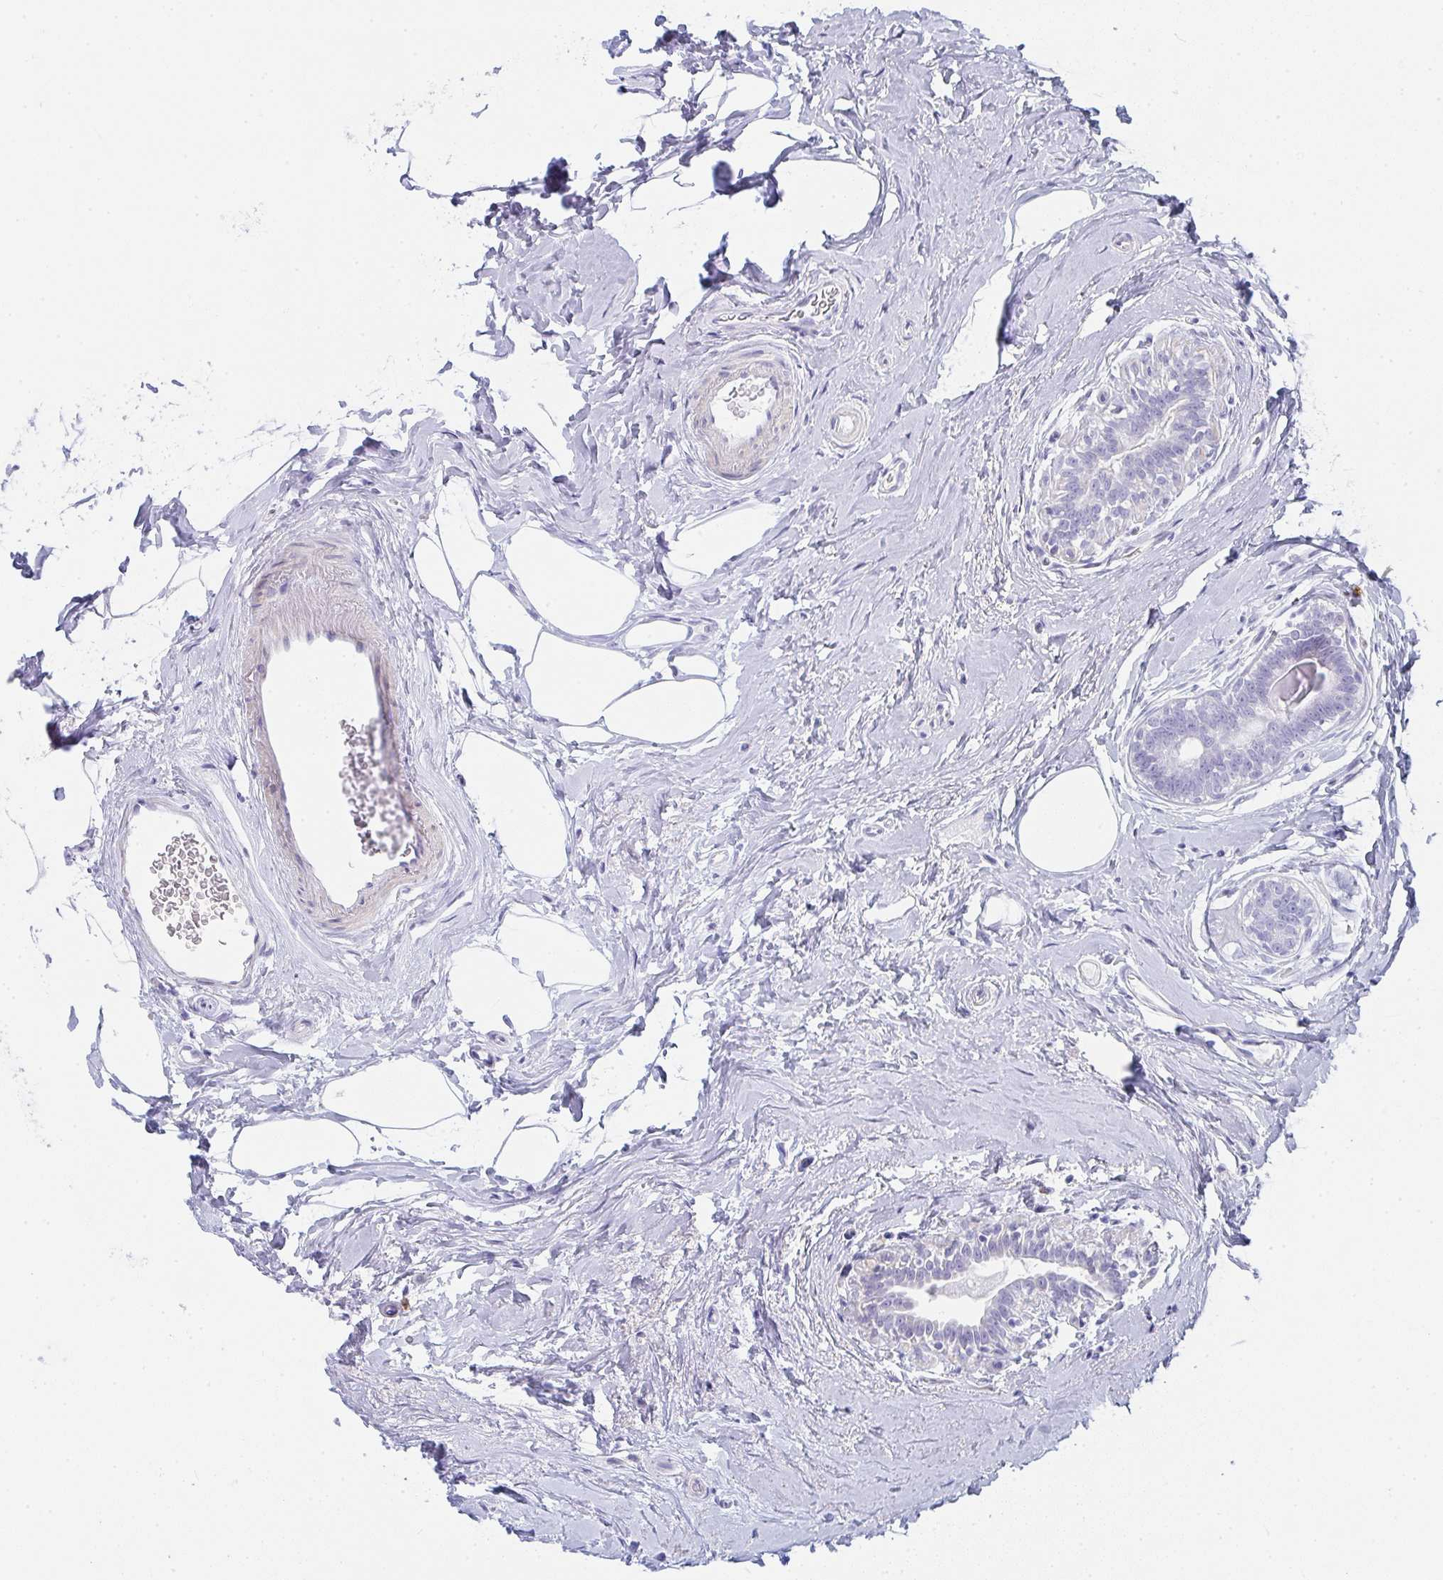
{"staining": {"intensity": "negative", "quantity": "none", "location": "none"}, "tissue": "breast cancer", "cell_type": "Tumor cells", "image_type": "cancer", "snomed": [{"axis": "morphology", "description": "Duct carcinoma"}, {"axis": "topography", "description": "Breast"}], "caption": "This is an IHC histopathology image of human infiltrating ductal carcinoma (breast). There is no positivity in tumor cells.", "gene": "PRND", "patient": {"sex": "female", "age": 71}}